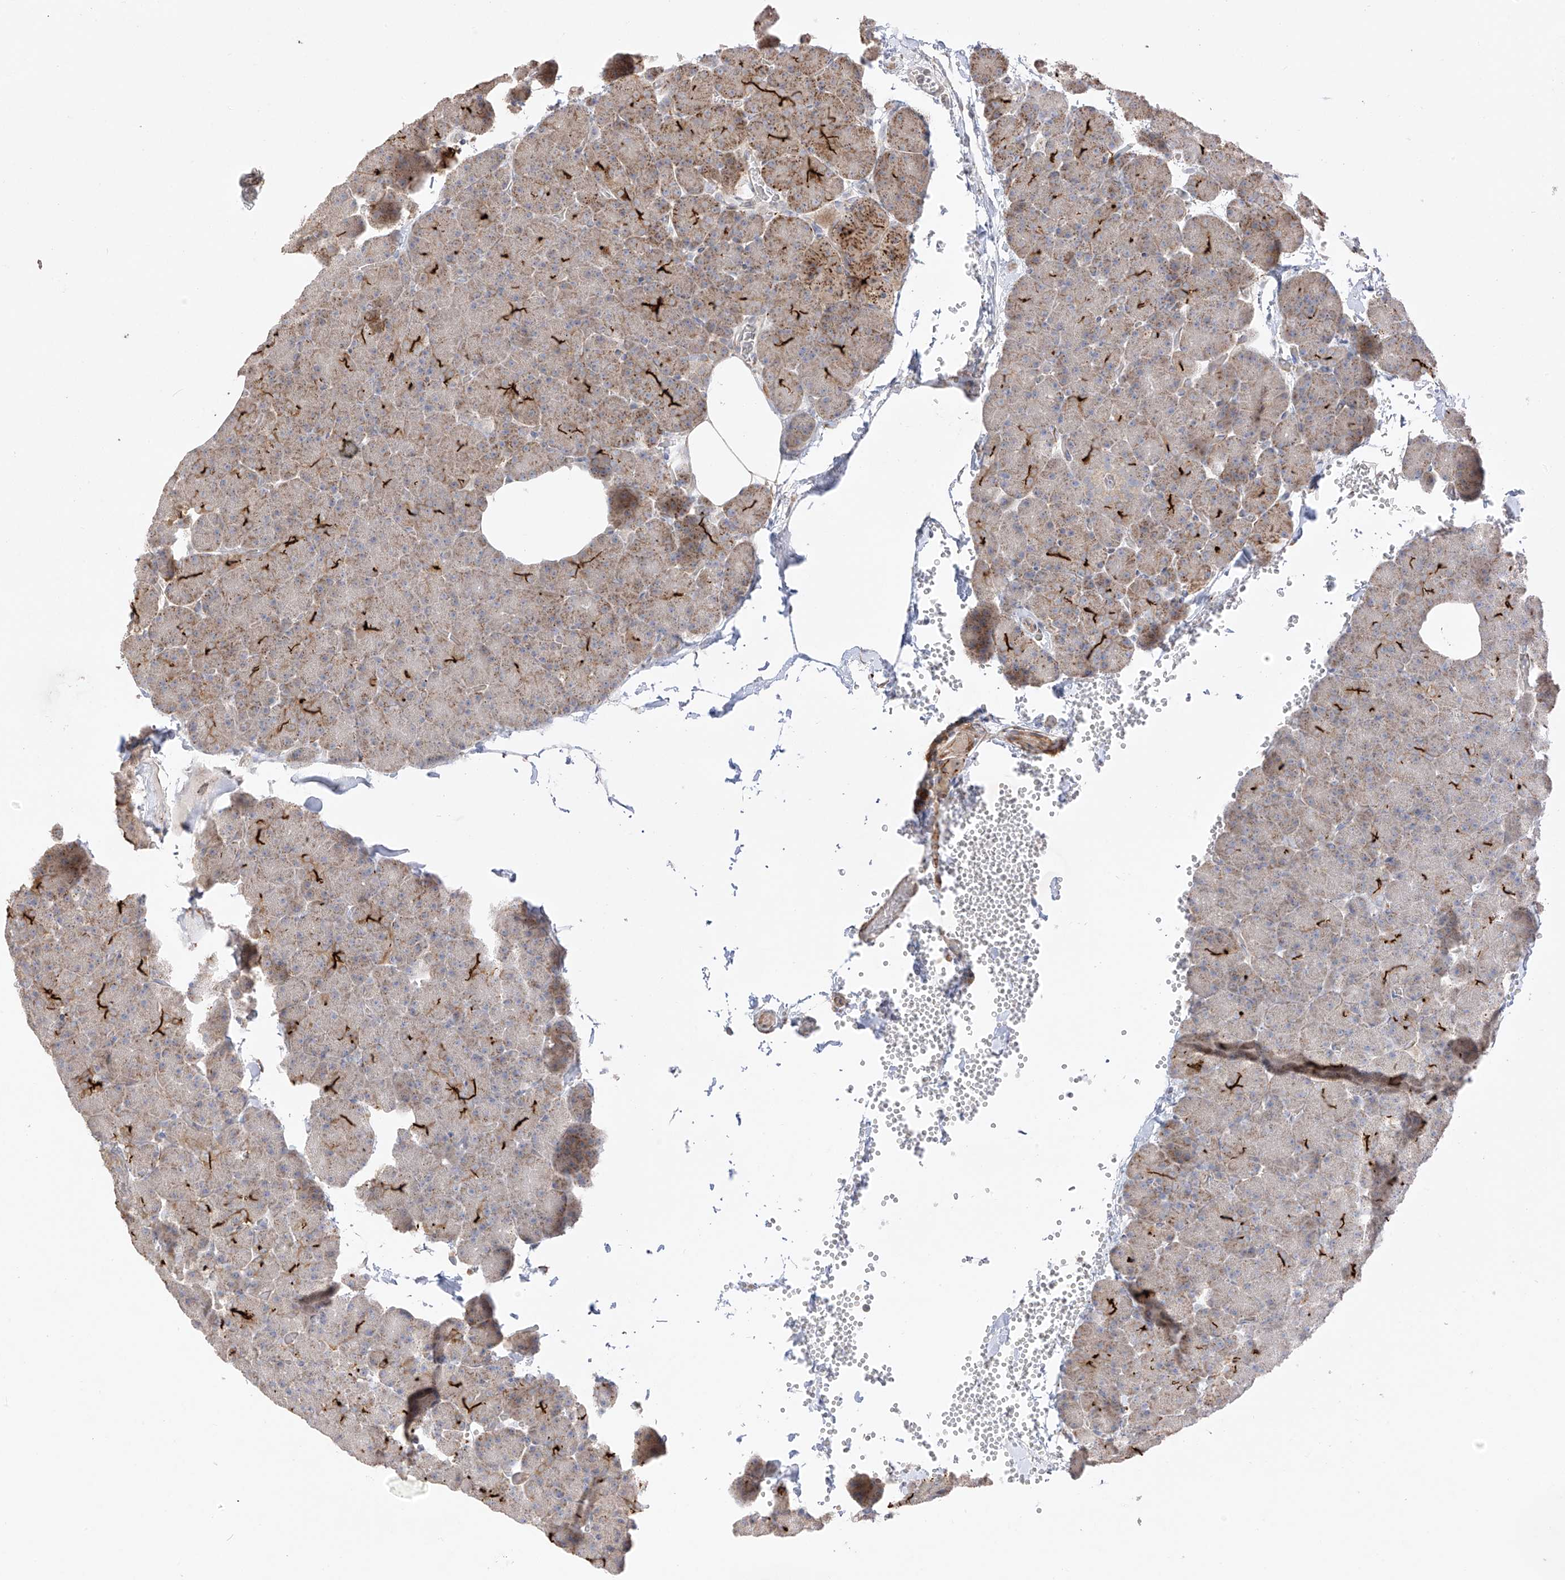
{"staining": {"intensity": "strong", "quantity": "<25%", "location": "cytoplasmic/membranous"}, "tissue": "pancreas", "cell_type": "Exocrine glandular cells", "image_type": "normal", "snomed": [{"axis": "morphology", "description": "Normal tissue, NOS"}, {"axis": "morphology", "description": "Carcinoid, malignant, NOS"}, {"axis": "topography", "description": "Pancreas"}], "caption": "IHC staining of benign pancreas, which reveals medium levels of strong cytoplasmic/membranous staining in approximately <25% of exocrine glandular cells indicating strong cytoplasmic/membranous protein positivity. The staining was performed using DAB (brown) for protein detection and nuclei were counterstained in hematoxylin (blue).", "gene": "DCDC2", "patient": {"sex": "female", "age": 35}}